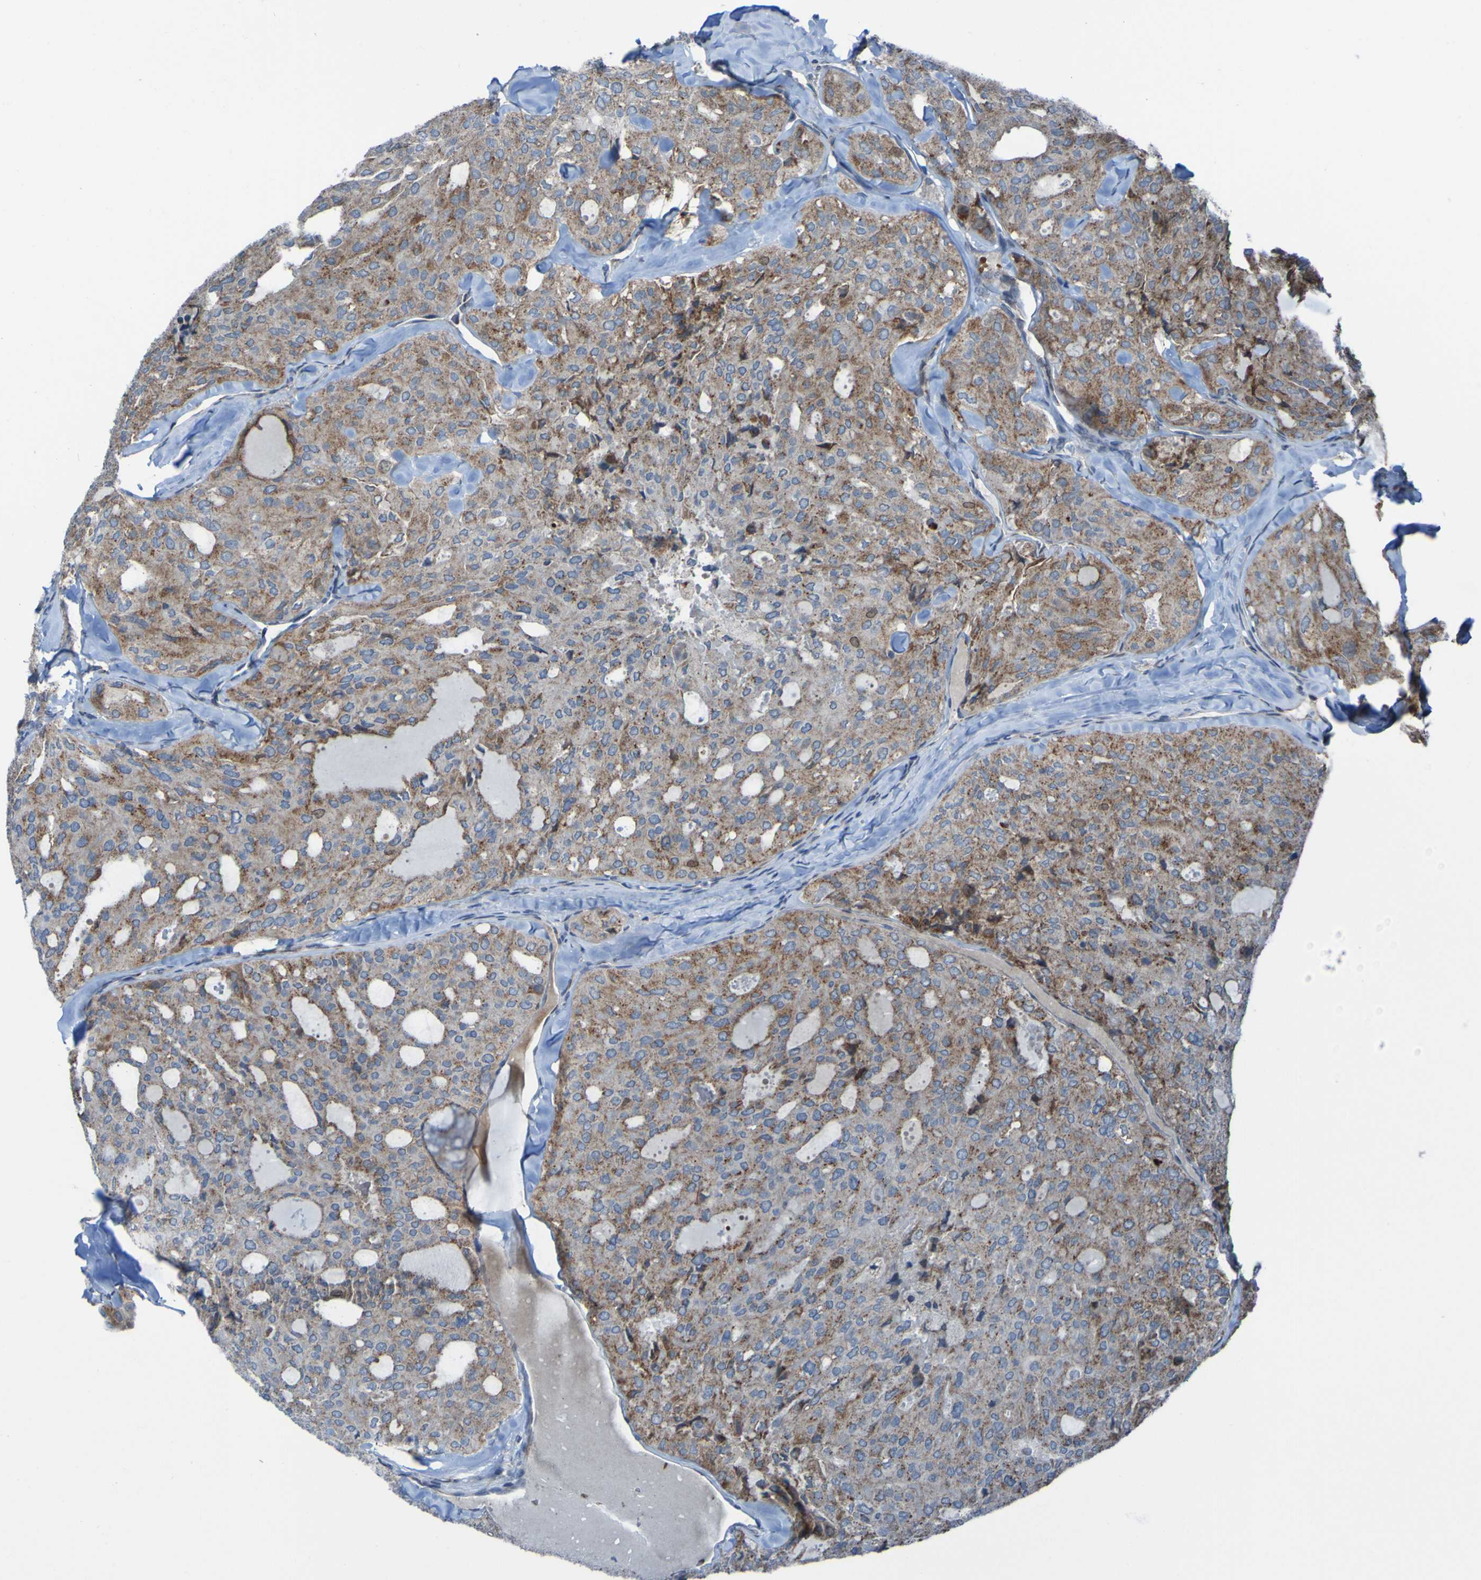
{"staining": {"intensity": "moderate", "quantity": "<25%", "location": "cytoplasmic/membranous"}, "tissue": "thyroid cancer", "cell_type": "Tumor cells", "image_type": "cancer", "snomed": [{"axis": "morphology", "description": "Follicular adenoma carcinoma, NOS"}, {"axis": "topography", "description": "Thyroid gland"}], "caption": "Immunohistochemical staining of human thyroid cancer (follicular adenoma carcinoma) displays low levels of moderate cytoplasmic/membranous protein positivity in about <25% of tumor cells.", "gene": "UNG", "patient": {"sex": "male", "age": 75}}